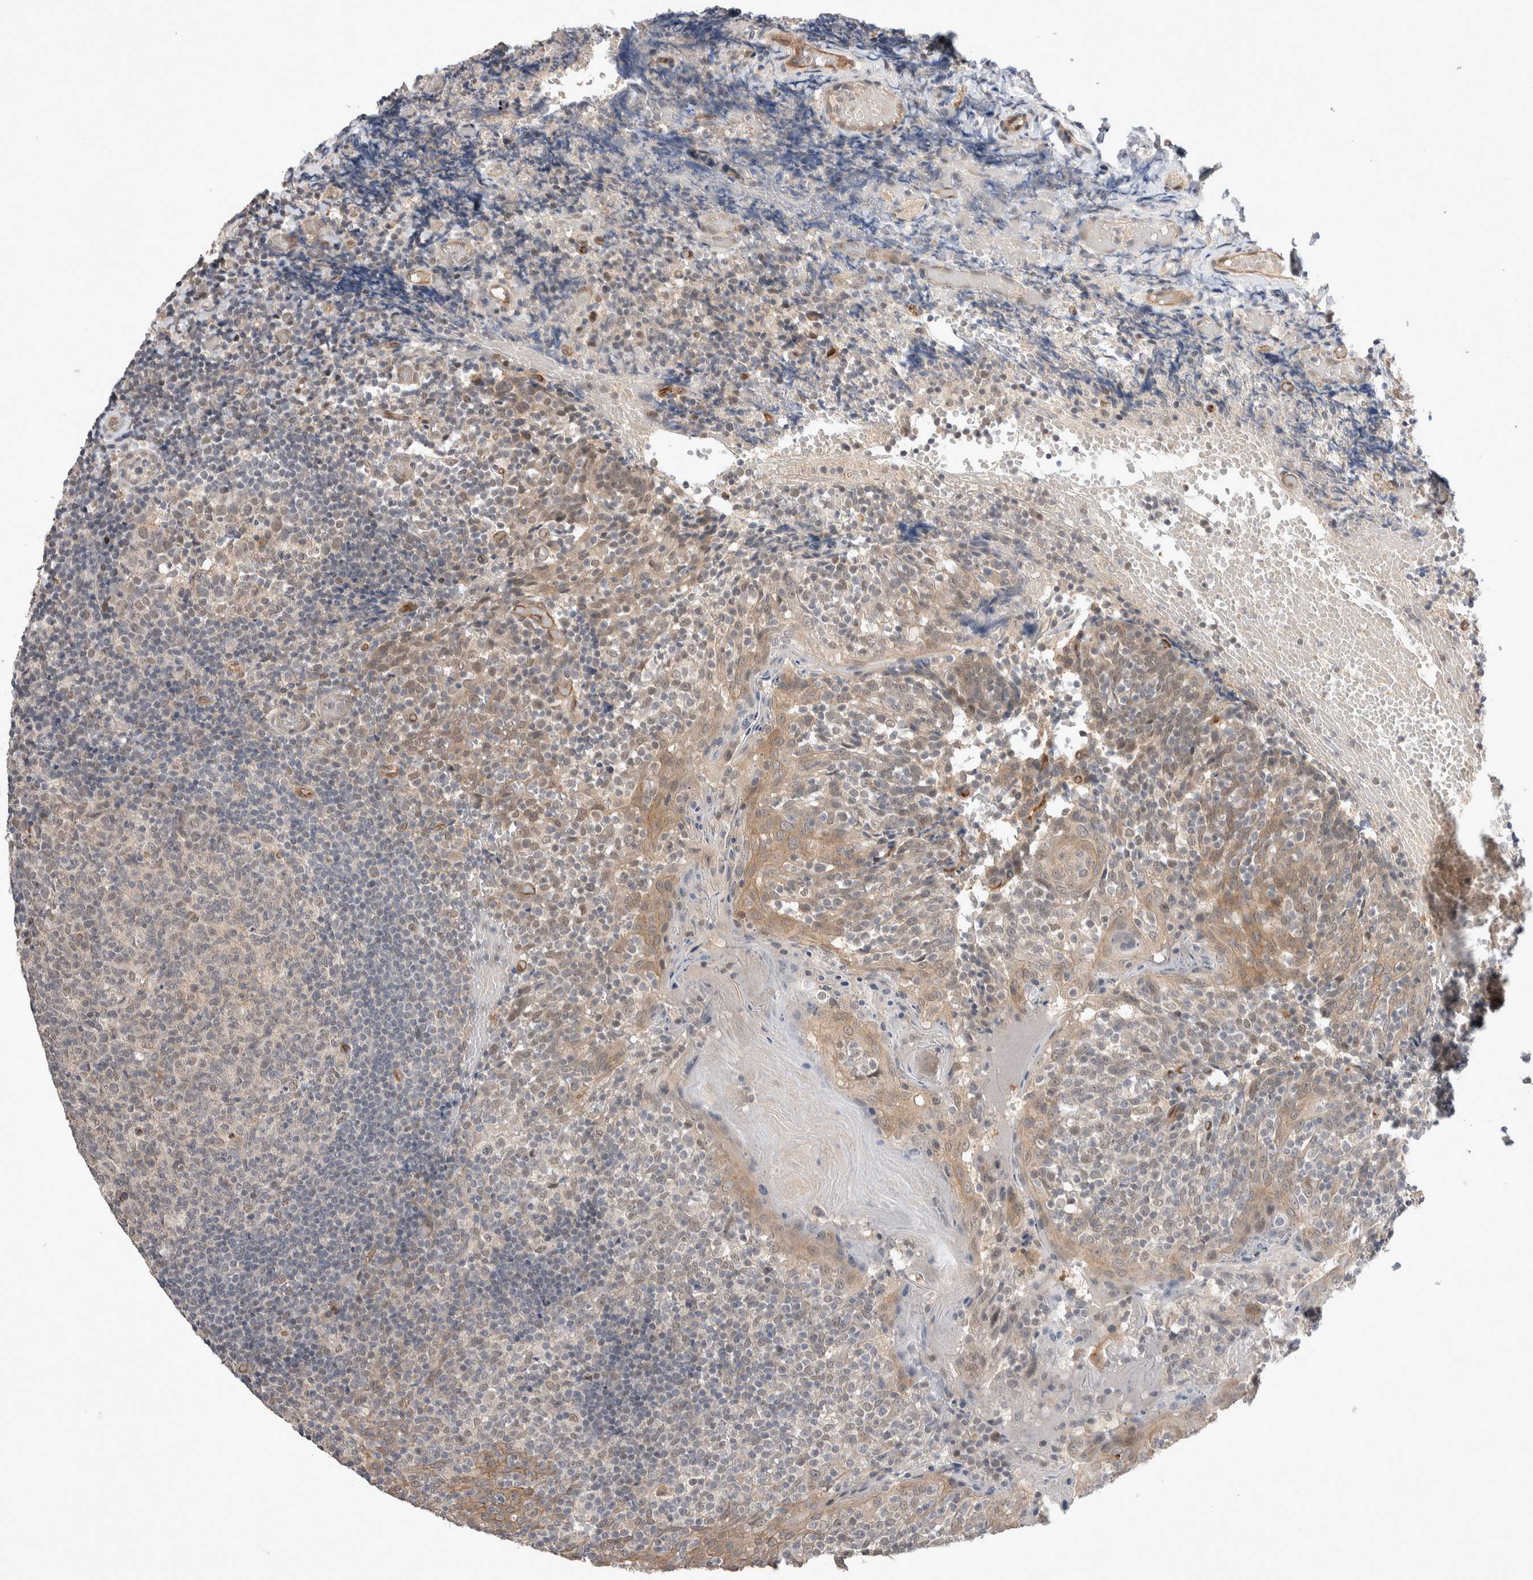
{"staining": {"intensity": "moderate", "quantity": "25%-75%", "location": "nuclear"}, "tissue": "tonsil", "cell_type": "Germinal center cells", "image_type": "normal", "snomed": [{"axis": "morphology", "description": "Normal tissue, NOS"}, {"axis": "topography", "description": "Tonsil"}], "caption": "Immunohistochemical staining of unremarkable tonsil exhibits 25%-75% levels of moderate nuclear protein expression in approximately 25%-75% of germinal center cells. The staining is performed using DAB brown chromogen to label protein expression. The nuclei are counter-stained blue using hematoxylin.", "gene": "ZNF704", "patient": {"sex": "female", "age": 19}}